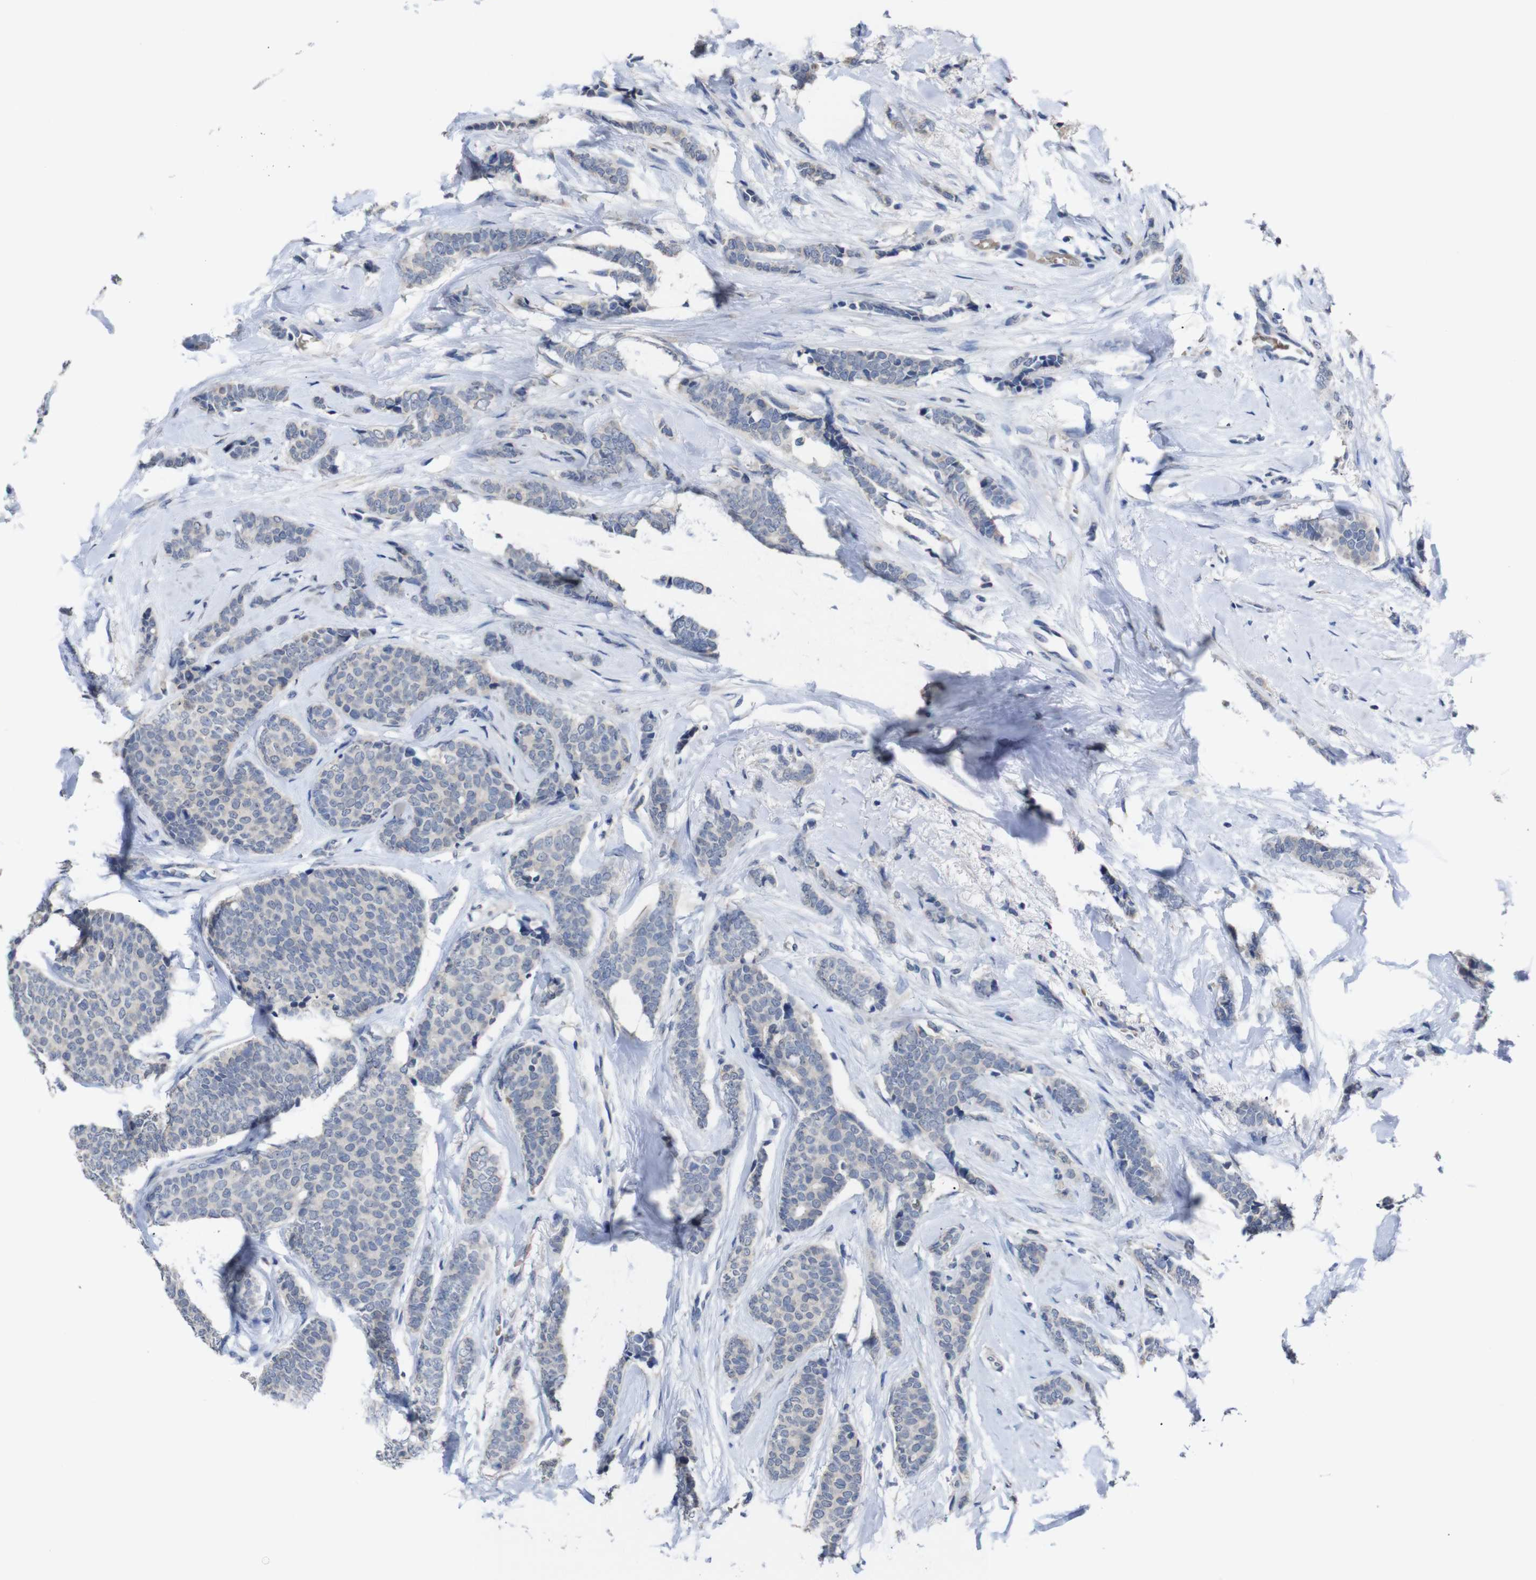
{"staining": {"intensity": "negative", "quantity": "none", "location": "none"}, "tissue": "breast cancer", "cell_type": "Tumor cells", "image_type": "cancer", "snomed": [{"axis": "morphology", "description": "Lobular carcinoma"}, {"axis": "topography", "description": "Skin"}, {"axis": "topography", "description": "Breast"}], "caption": "A micrograph of breast lobular carcinoma stained for a protein reveals no brown staining in tumor cells.", "gene": "HNF1A", "patient": {"sex": "female", "age": 46}}